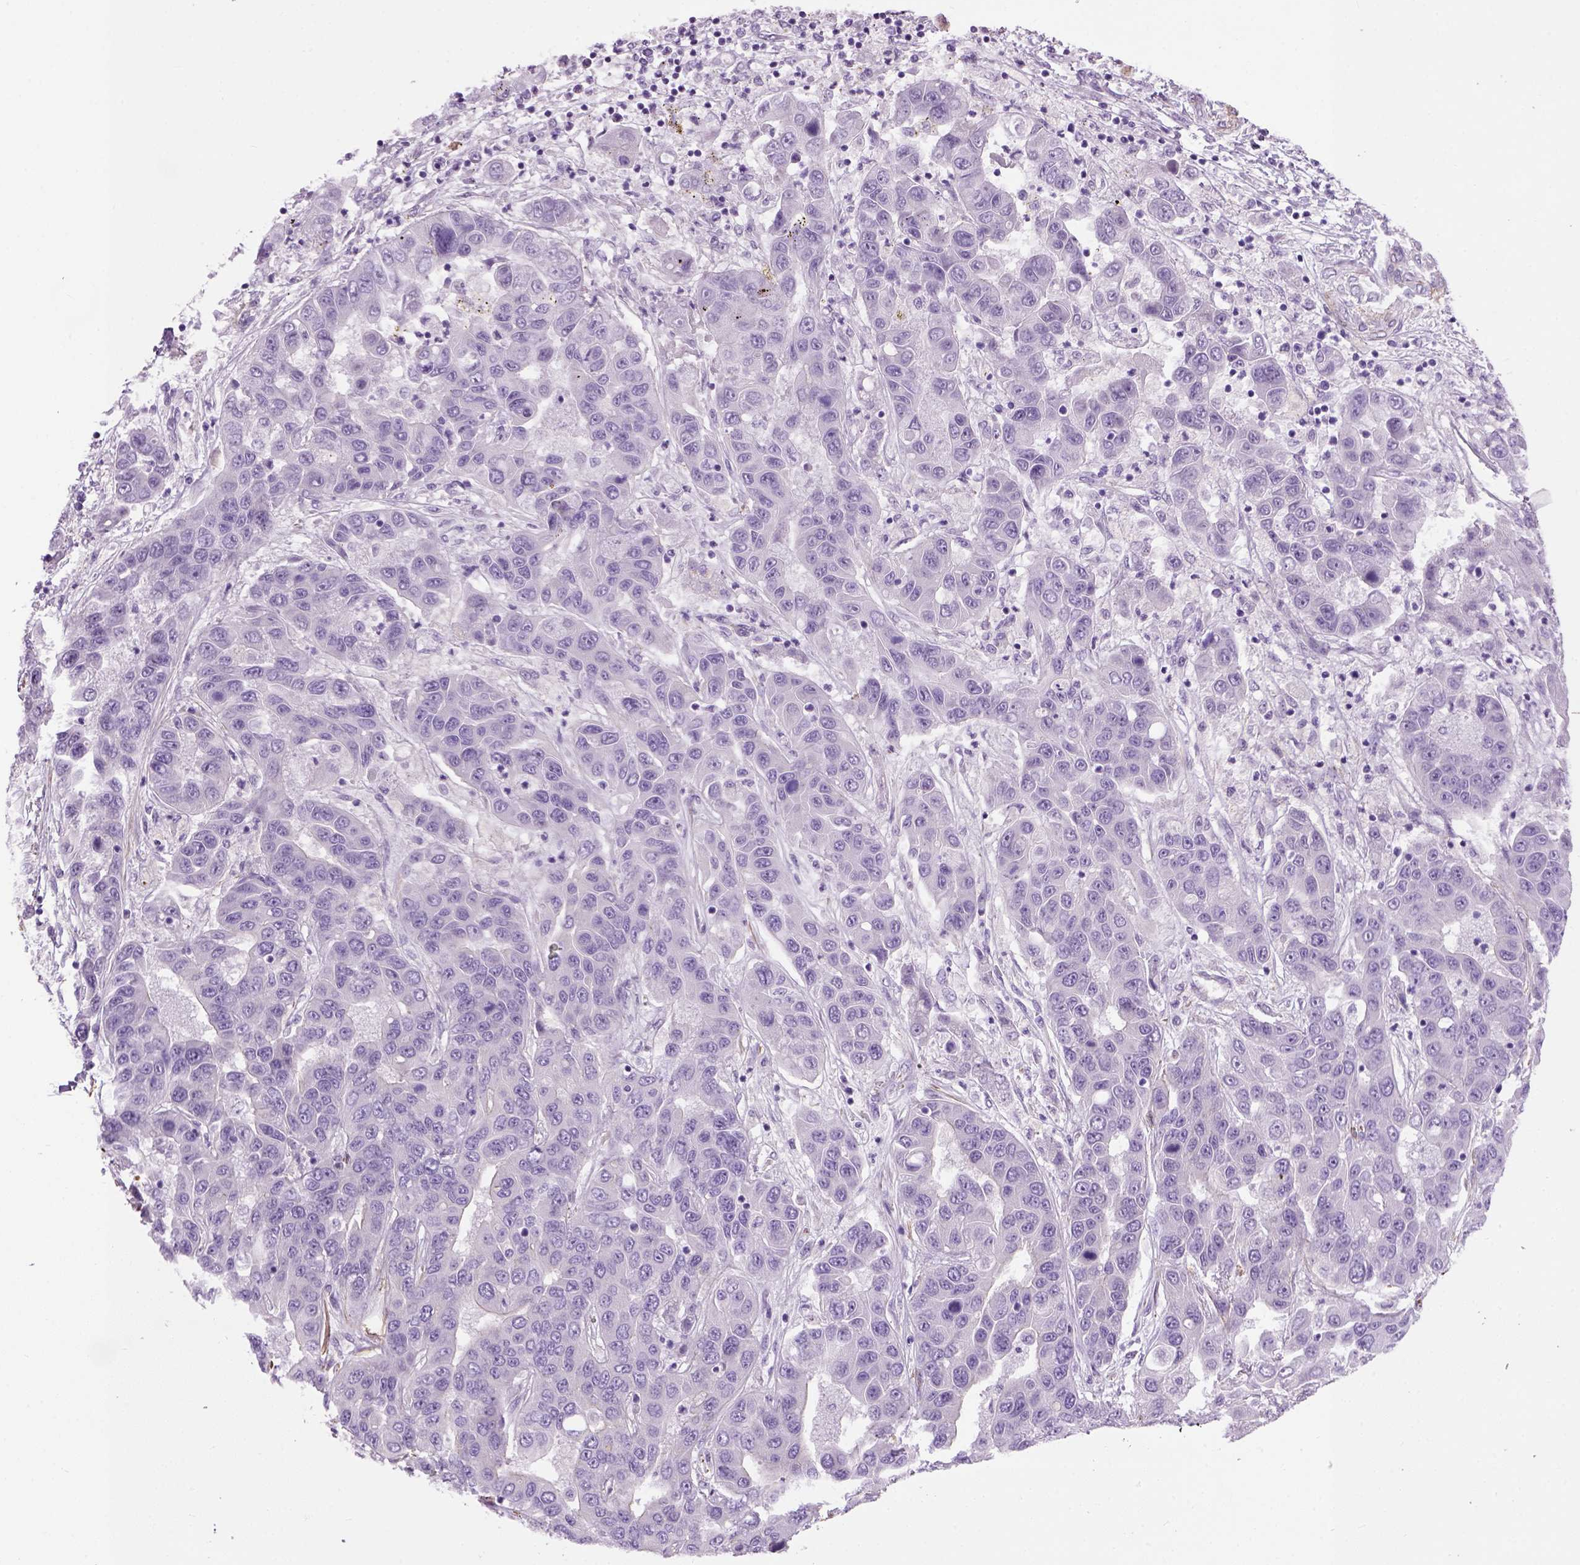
{"staining": {"intensity": "negative", "quantity": "none", "location": "none"}, "tissue": "liver cancer", "cell_type": "Tumor cells", "image_type": "cancer", "snomed": [{"axis": "morphology", "description": "Cholangiocarcinoma"}, {"axis": "topography", "description": "Liver"}], "caption": "DAB (3,3'-diaminobenzidine) immunohistochemical staining of human liver cancer demonstrates no significant expression in tumor cells.", "gene": "FAM161A", "patient": {"sex": "female", "age": 52}}